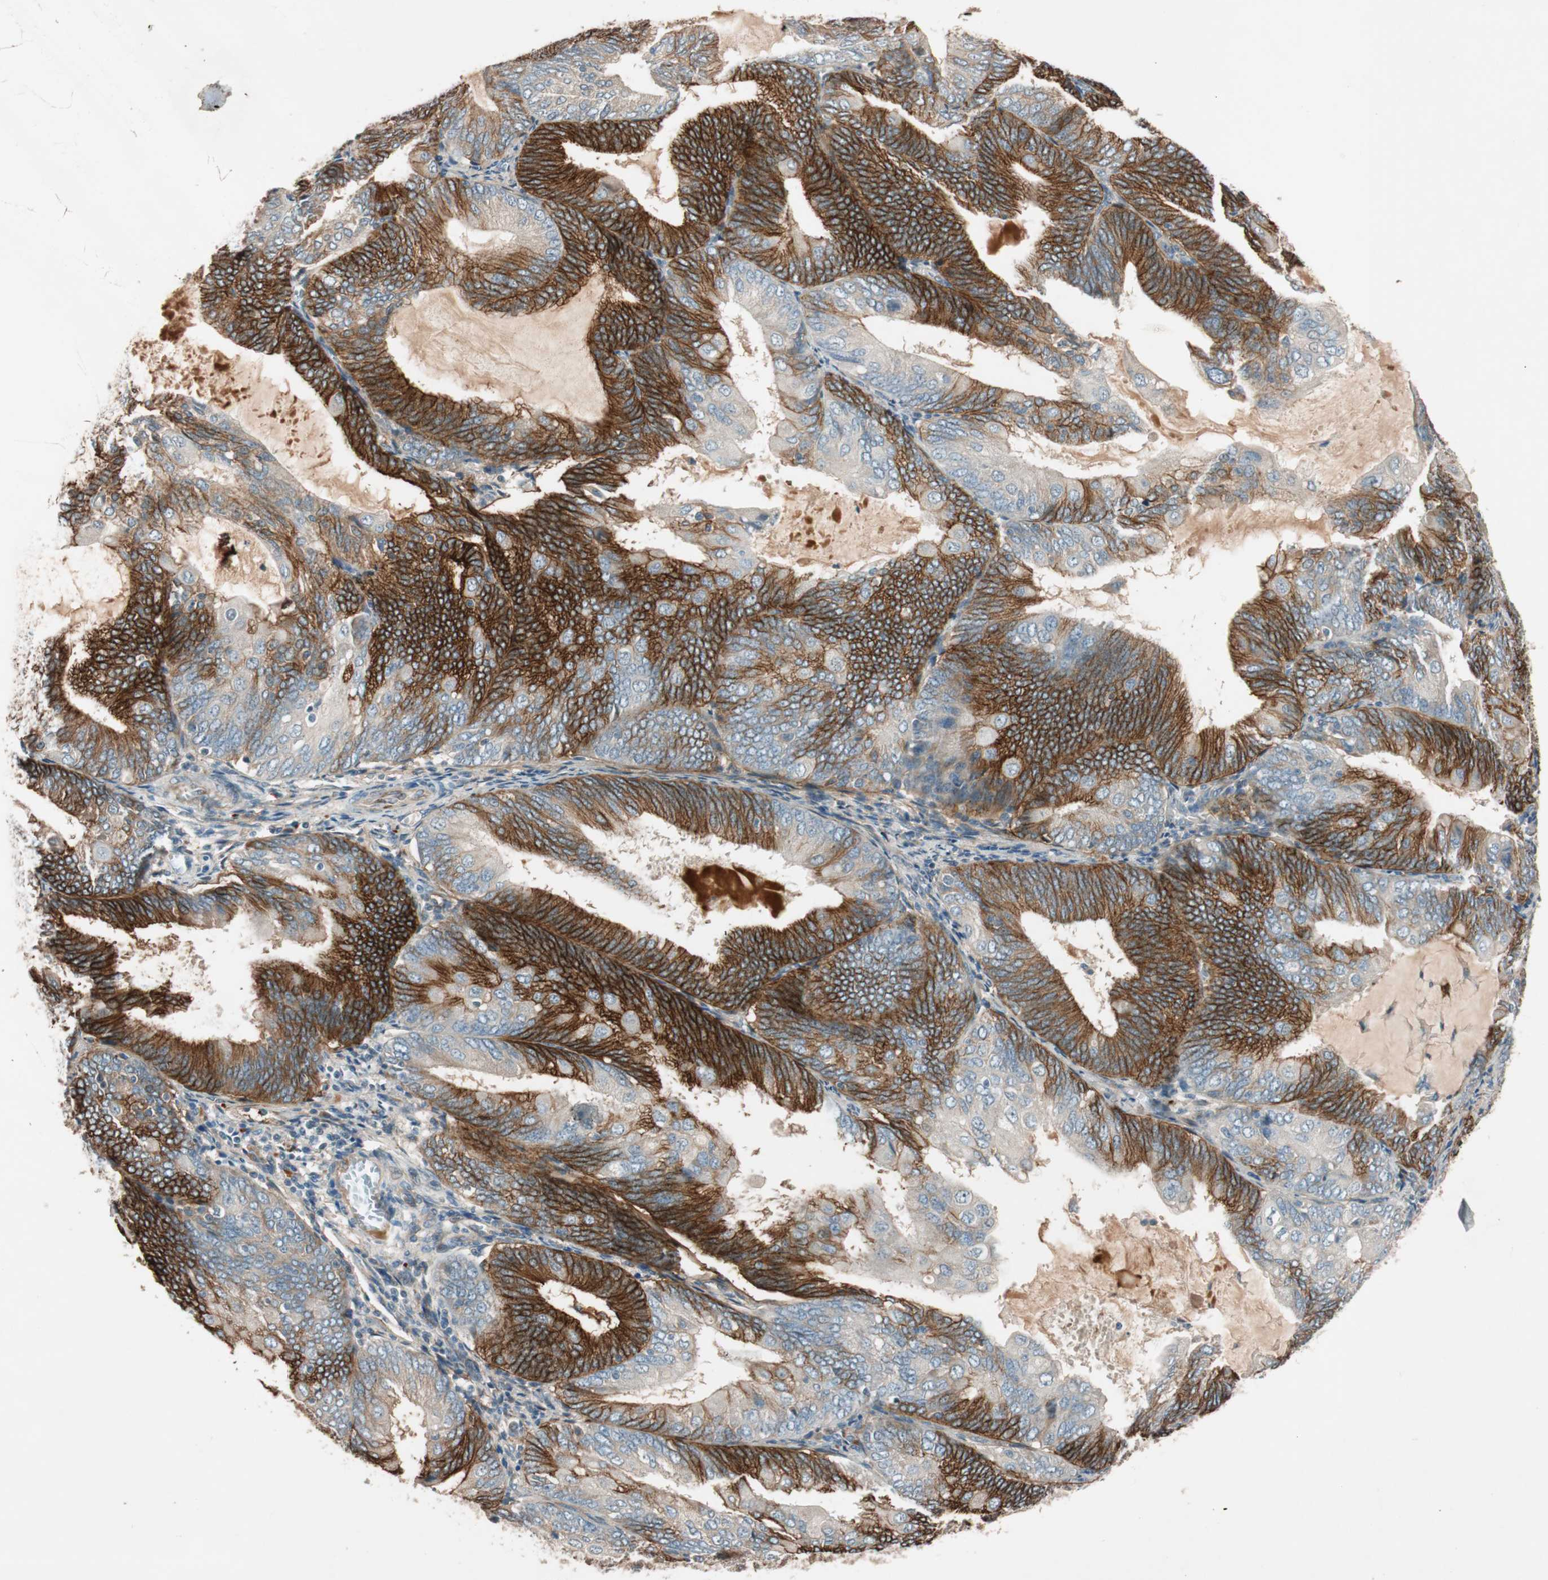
{"staining": {"intensity": "strong", "quantity": "25%-75%", "location": "cytoplasmic/membranous"}, "tissue": "endometrial cancer", "cell_type": "Tumor cells", "image_type": "cancer", "snomed": [{"axis": "morphology", "description": "Adenocarcinoma, NOS"}, {"axis": "topography", "description": "Endometrium"}], "caption": "Protein staining of adenocarcinoma (endometrial) tissue displays strong cytoplasmic/membranous staining in approximately 25%-75% of tumor cells.", "gene": "EPHA6", "patient": {"sex": "female", "age": 81}}